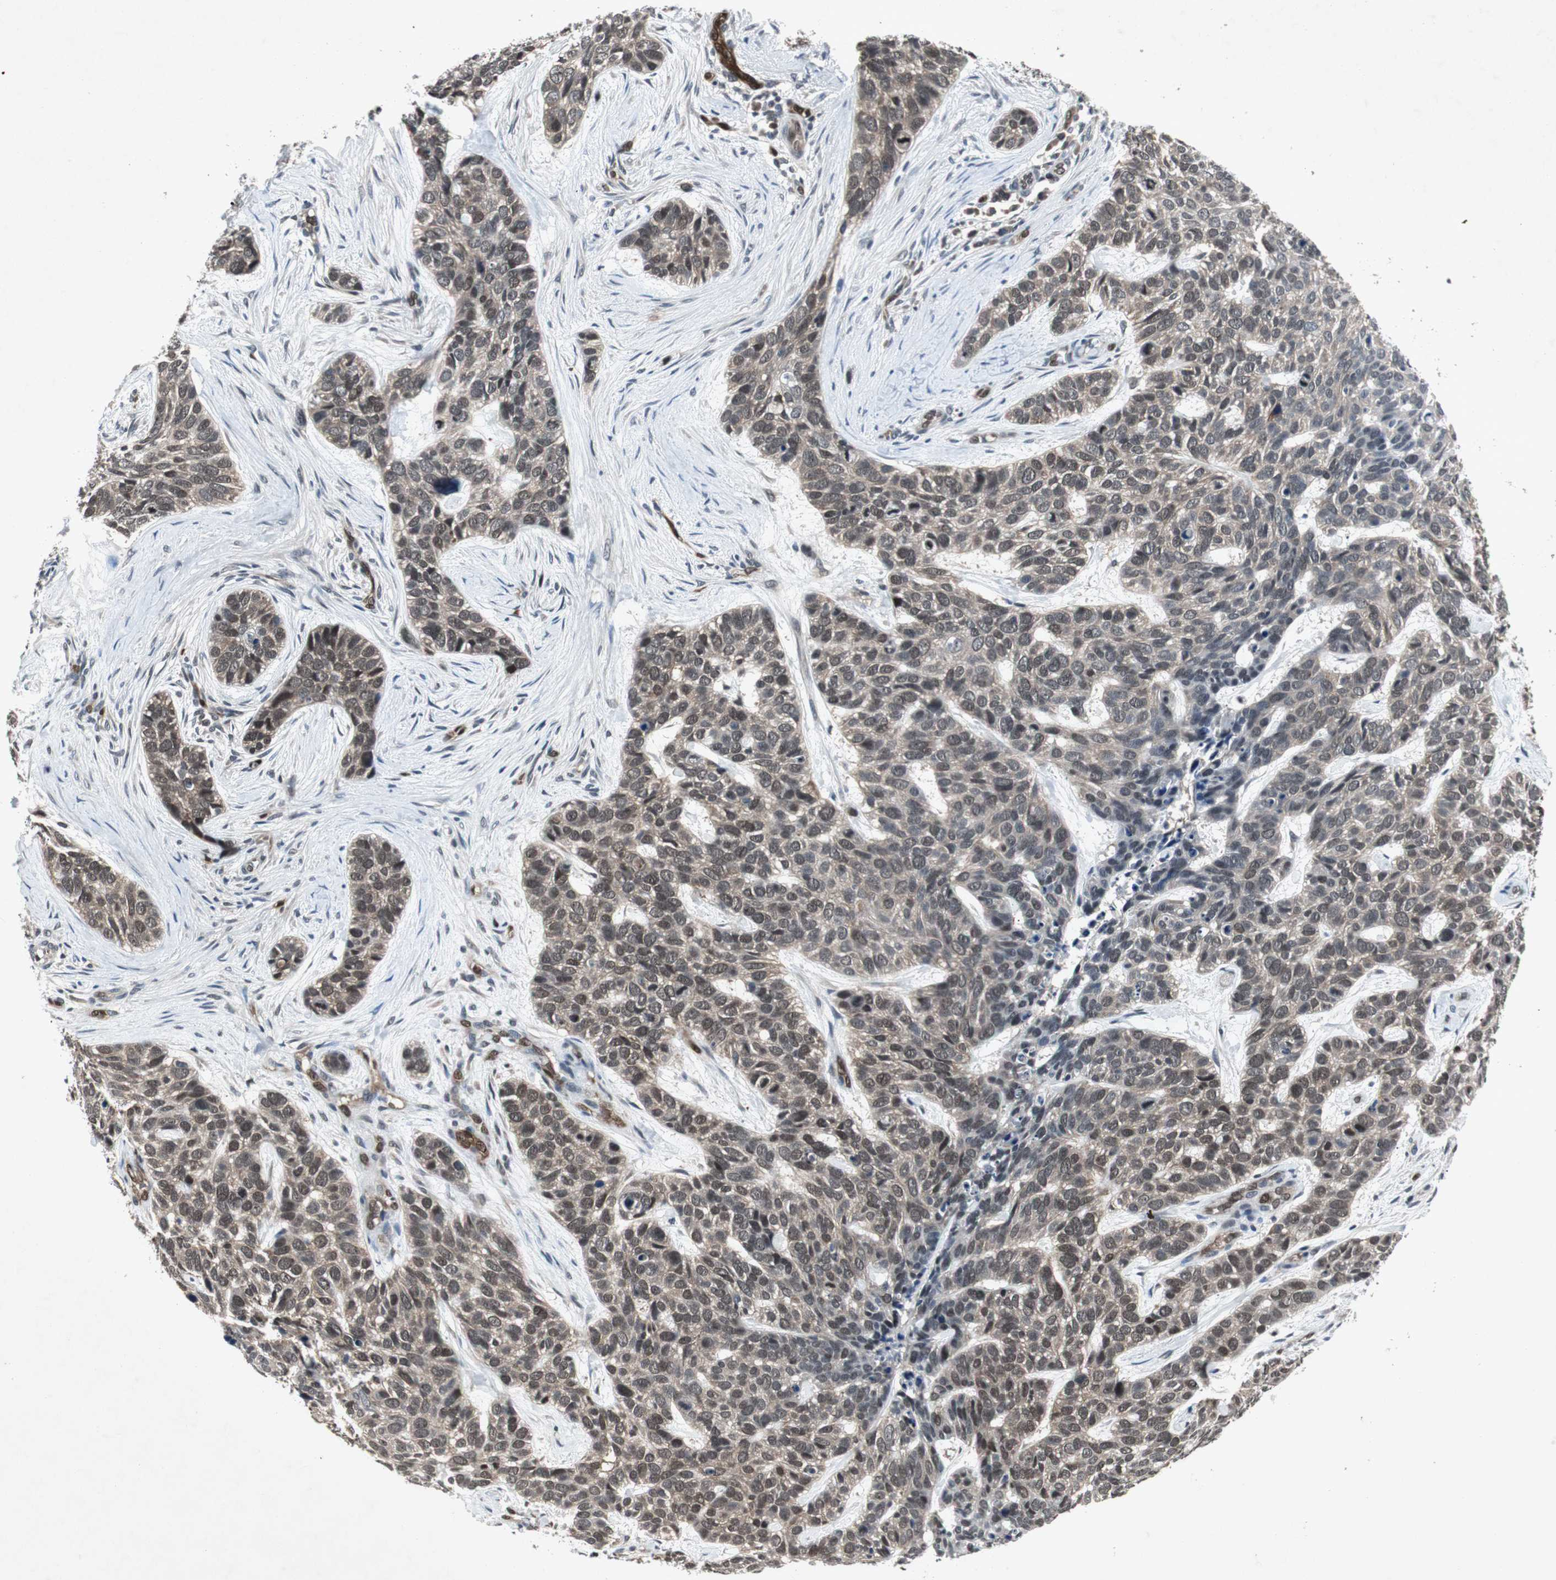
{"staining": {"intensity": "moderate", "quantity": ">75%", "location": "cytoplasmic/membranous,nuclear"}, "tissue": "skin cancer", "cell_type": "Tumor cells", "image_type": "cancer", "snomed": [{"axis": "morphology", "description": "Basal cell carcinoma"}, {"axis": "topography", "description": "Skin"}], "caption": "Protein staining demonstrates moderate cytoplasmic/membranous and nuclear positivity in about >75% of tumor cells in basal cell carcinoma (skin).", "gene": "SMAD1", "patient": {"sex": "male", "age": 87}}